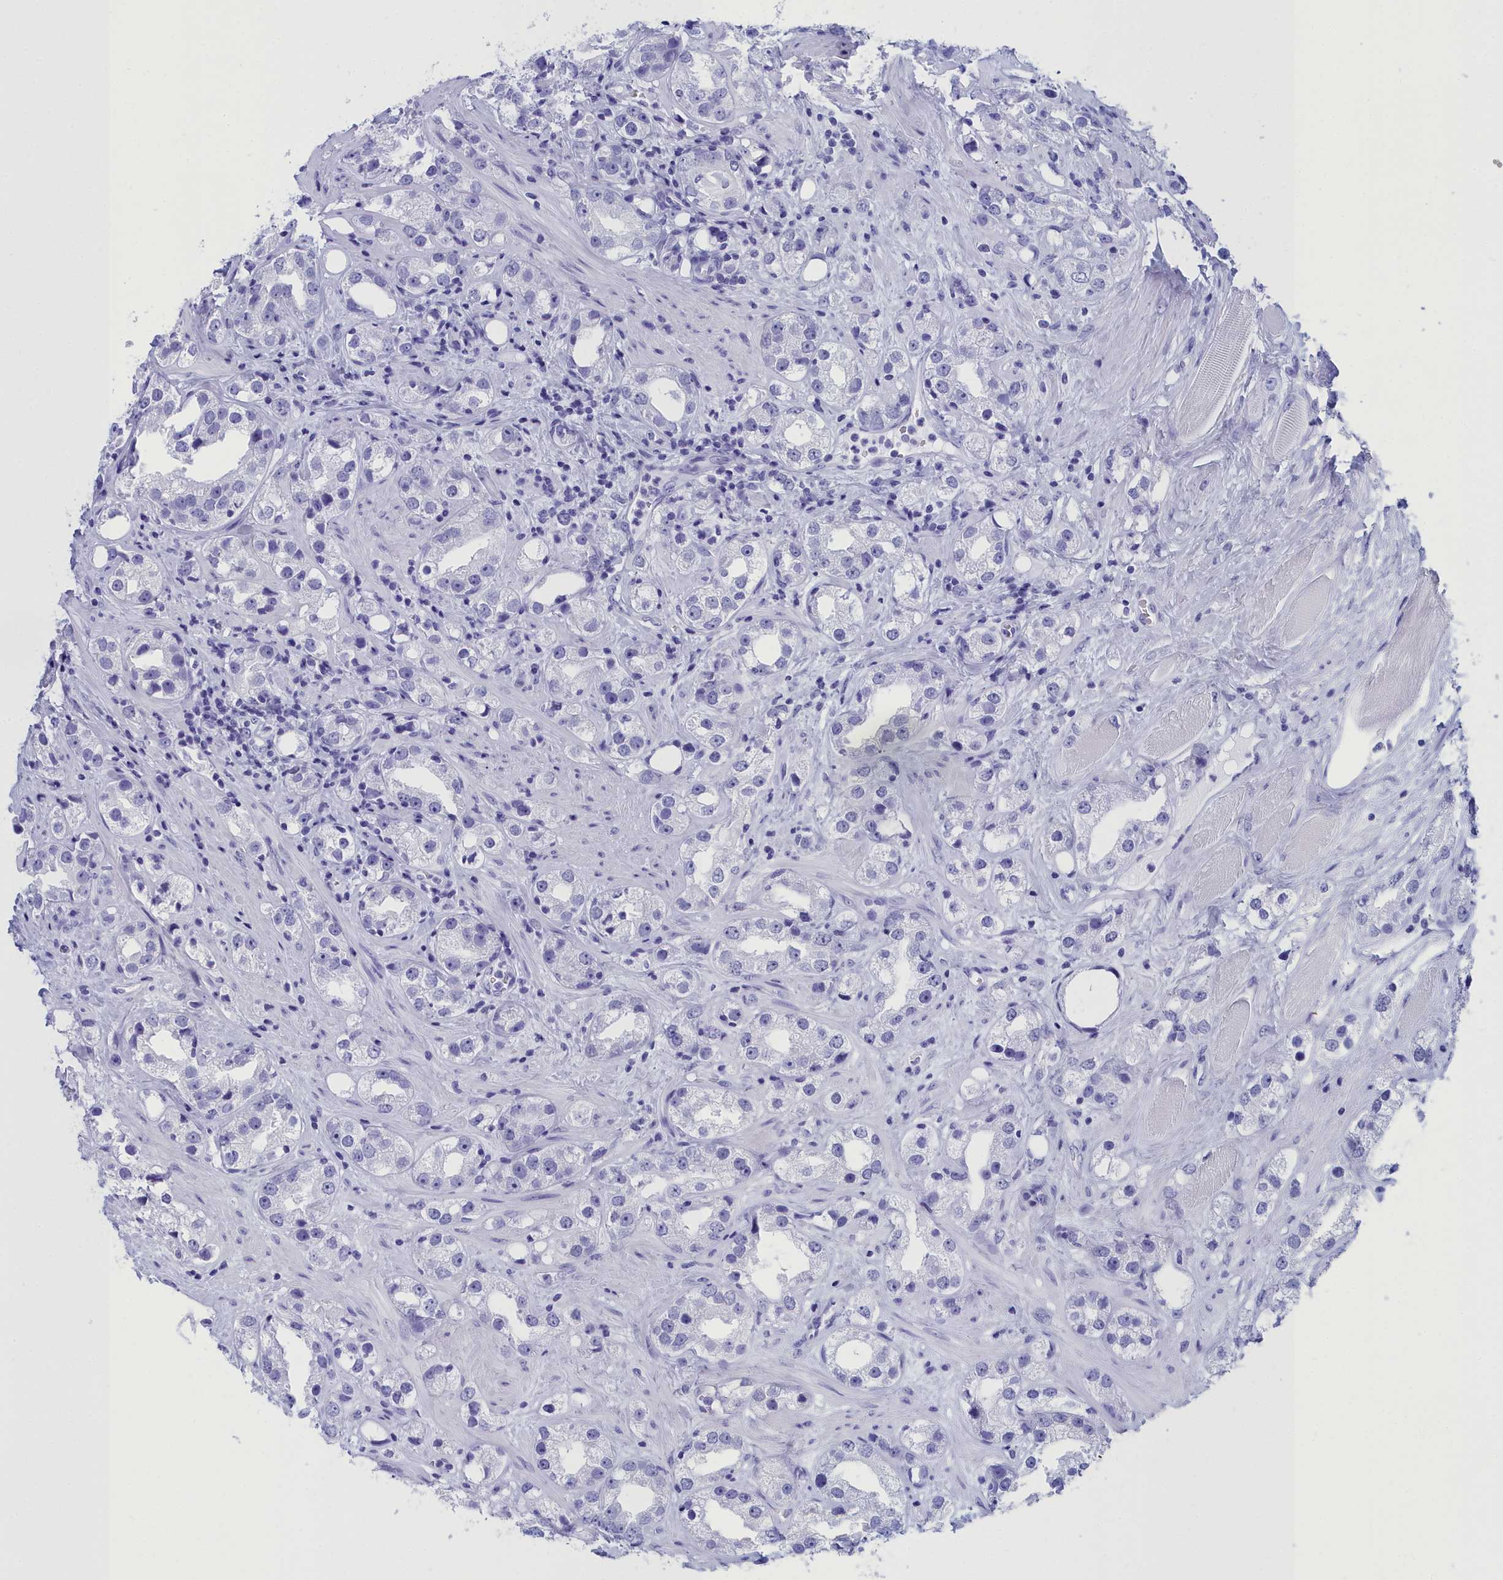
{"staining": {"intensity": "negative", "quantity": "none", "location": "none"}, "tissue": "prostate cancer", "cell_type": "Tumor cells", "image_type": "cancer", "snomed": [{"axis": "morphology", "description": "Adenocarcinoma, NOS"}, {"axis": "topography", "description": "Prostate"}], "caption": "IHC photomicrograph of neoplastic tissue: human prostate cancer stained with DAB (3,3'-diaminobenzidine) demonstrates no significant protein positivity in tumor cells.", "gene": "CCDC97", "patient": {"sex": "male", "age": 79}}